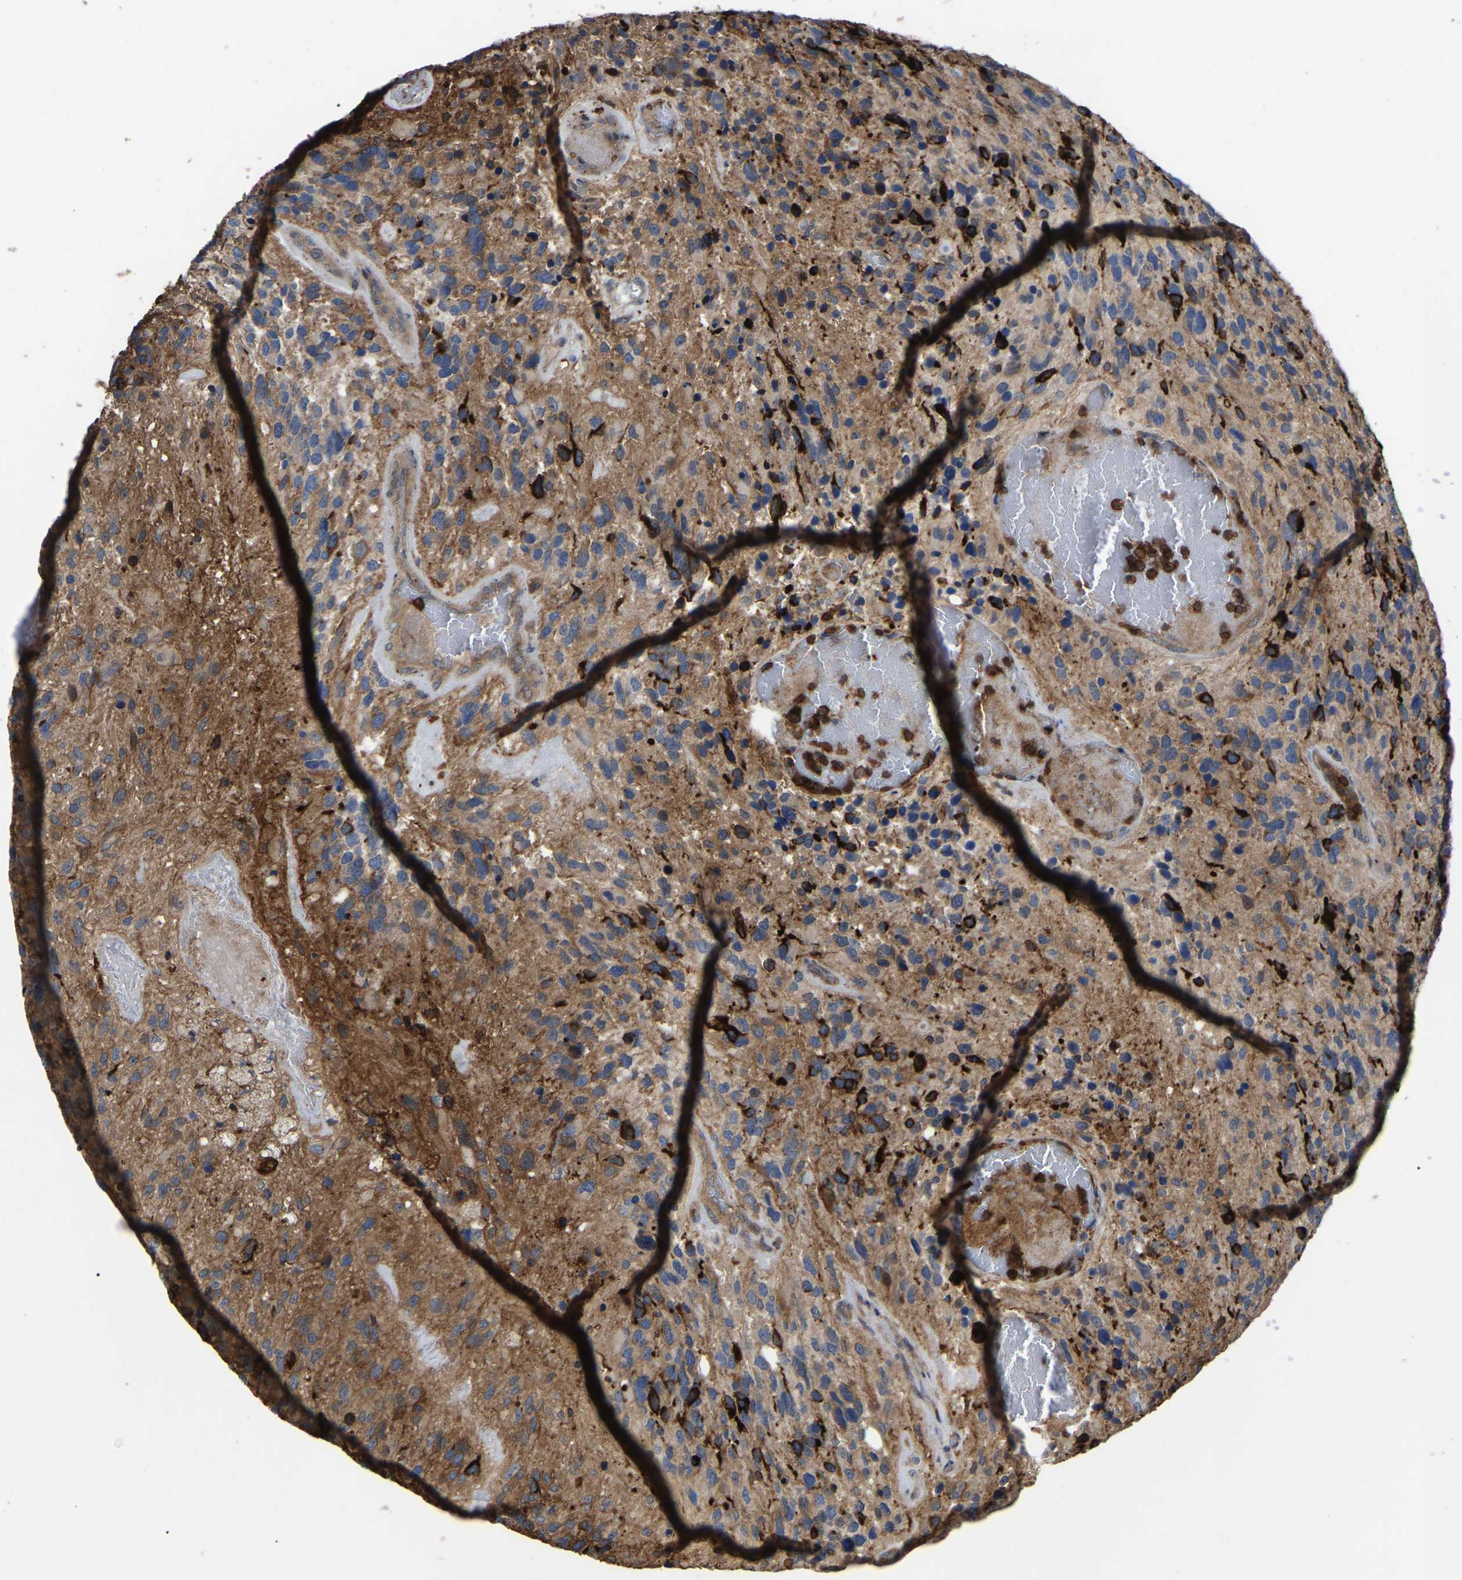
{"staining": {"intensity": "strong", "quantity": "<25%", "location": "cytoplasmic/membranous"}, "tissue": "glioma", "cell_type": "Tumor cells", "image_type": "cancer", "snomed": [{"axis": "morphology", "description": "Glioma, malignant, High grade"}, {"axis": "topography", "description": "Brain"}], "caption": "Glioma stained for a protein (brown) shows strong cytoplasmic/membranous positive expression in about <25% of tumor cells.", "gene": "CIT", "patient": {"sex": "female", "age": 58}}